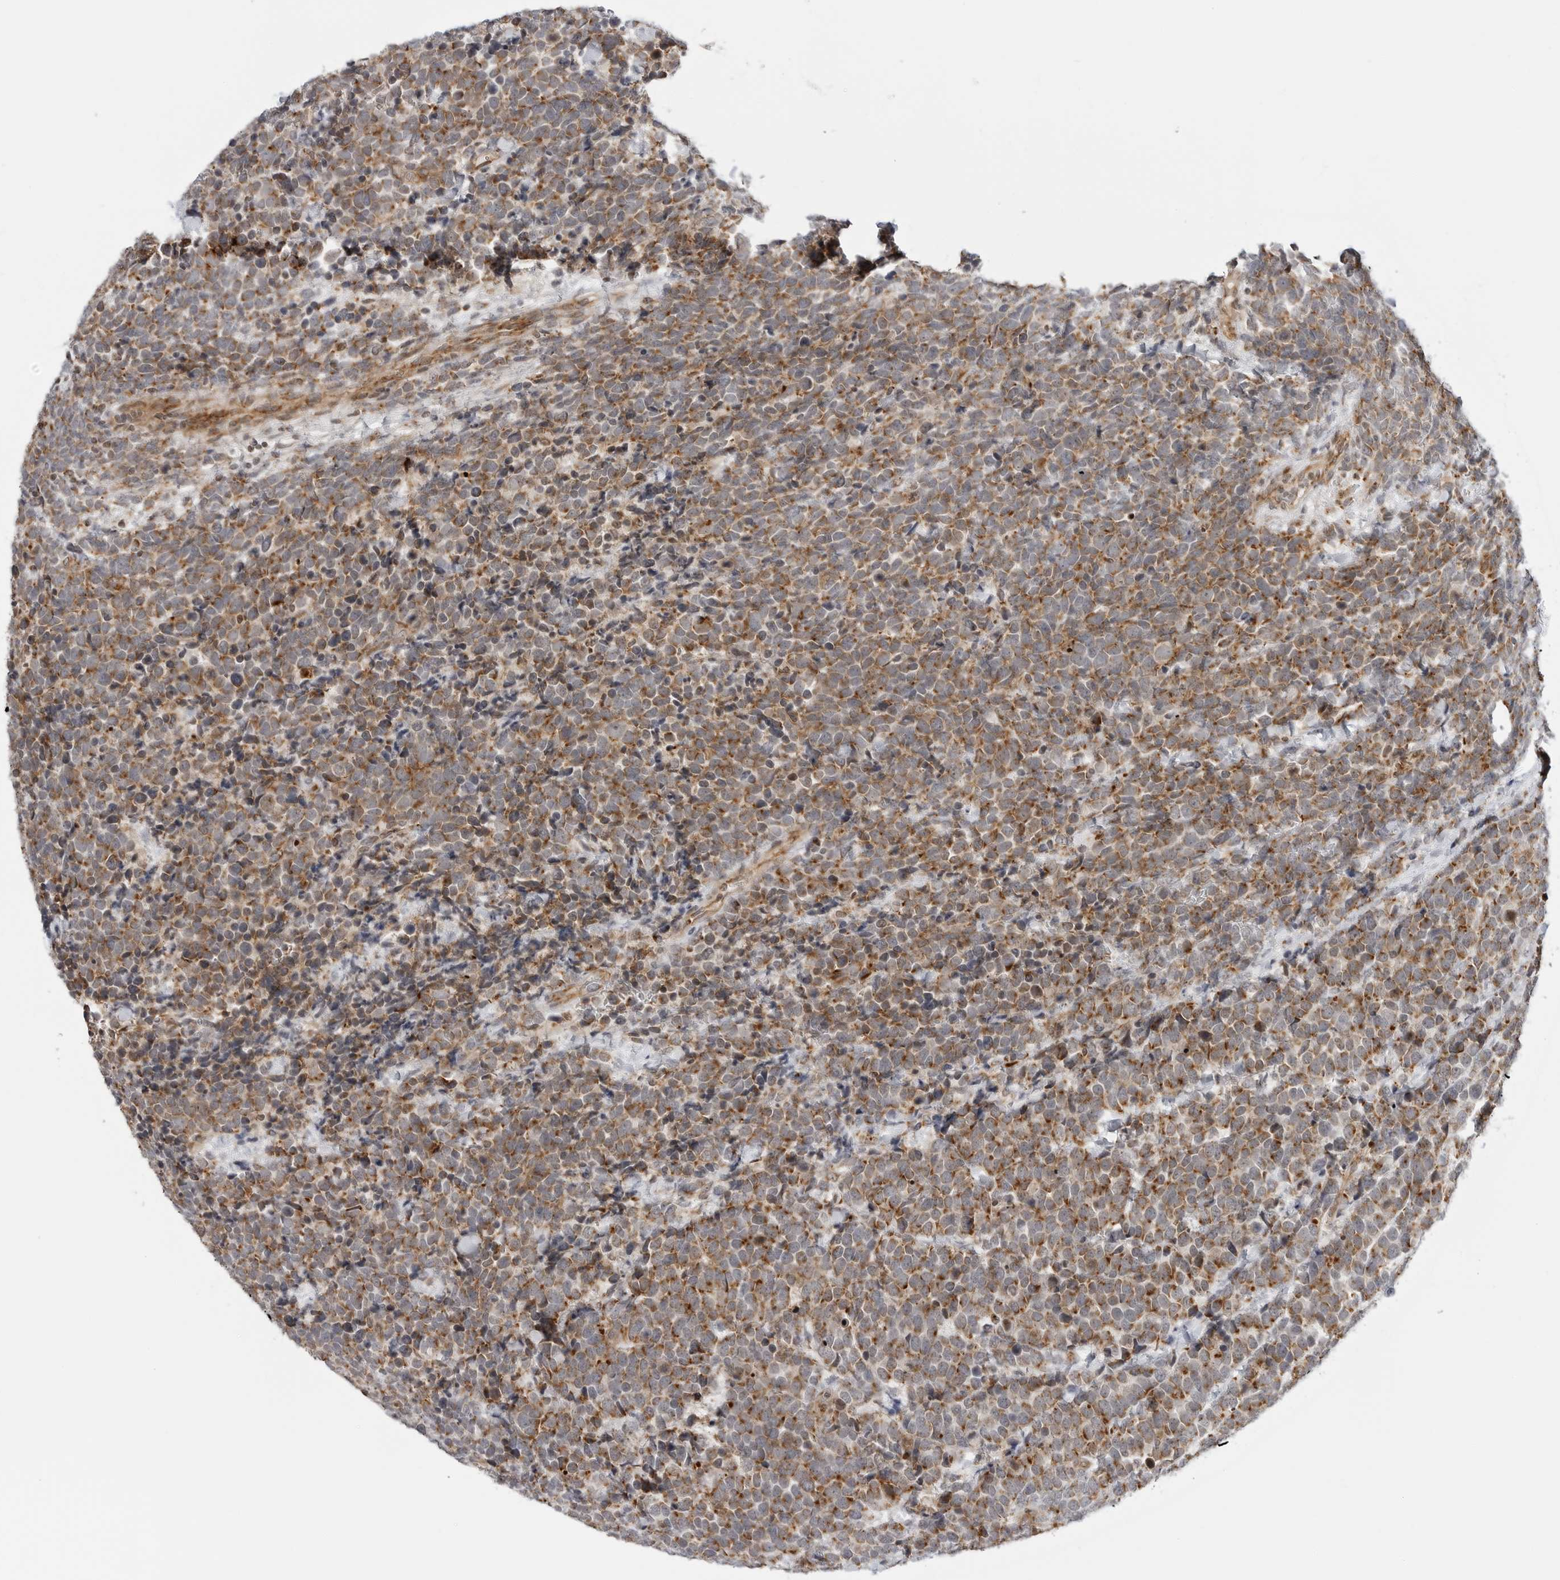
{"staining": {"intensity": "moderate", "quantity": ">75%", "location": "cytoplasmic/membranous"}, "tissue": "urothelial cancer", "cell_type": "Tumor cells", "image_type": "cancer", "snomed": [{"axis": "morphology", "description": "Urothelial carcinoma, High grade"}, {"axis": "topography", "description": "Urinary bladder"}], "caption": "This is a micrograph of immunohistochemistry staining of urothelial carcinoma (high-grade), which shows moderate staining in the cytoplasmic/membranous of tumor cells.", "gene": "PEX2", "patient": {"sex": "female", "age": 82}}